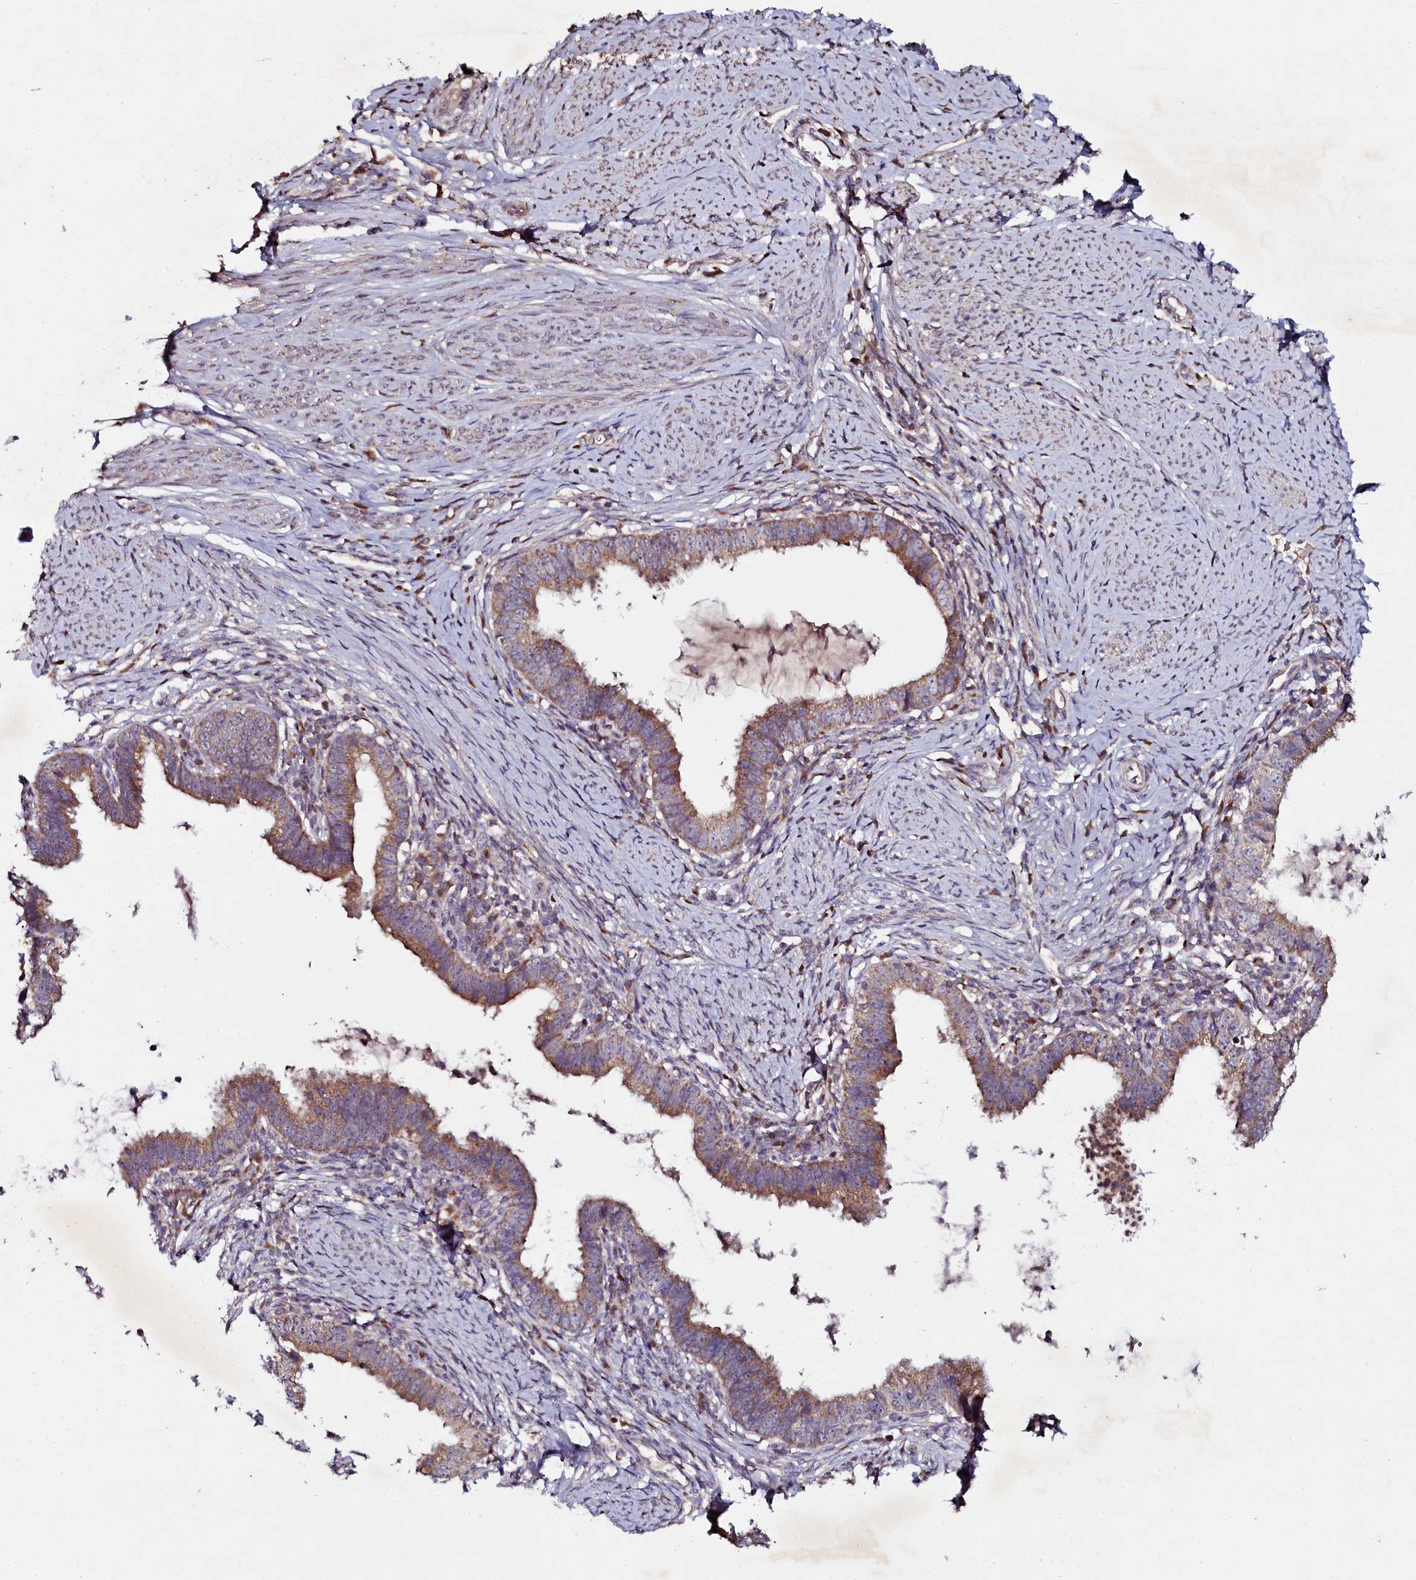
{"staining": {"intensity": "moderate", "quantity": ">75%", "location": "cytoplasmic/membranous"}, "tissue": "cervical cancer", "cell_type": "Tumor cells", "image_type": "cancer", "snomed": [{"axis": "morphology", "description": "Adenocarcinoma, NOS"}, {"axis": "topography", "description": "Cervix"}], "caption": "Adenocarcinoma (cervical) stained for a protein reveals moderate cytoplasmic/membranous positivity in tumor cells.", "gene": "SEC24C", "patient": {"sex": "female", "age": 36}}